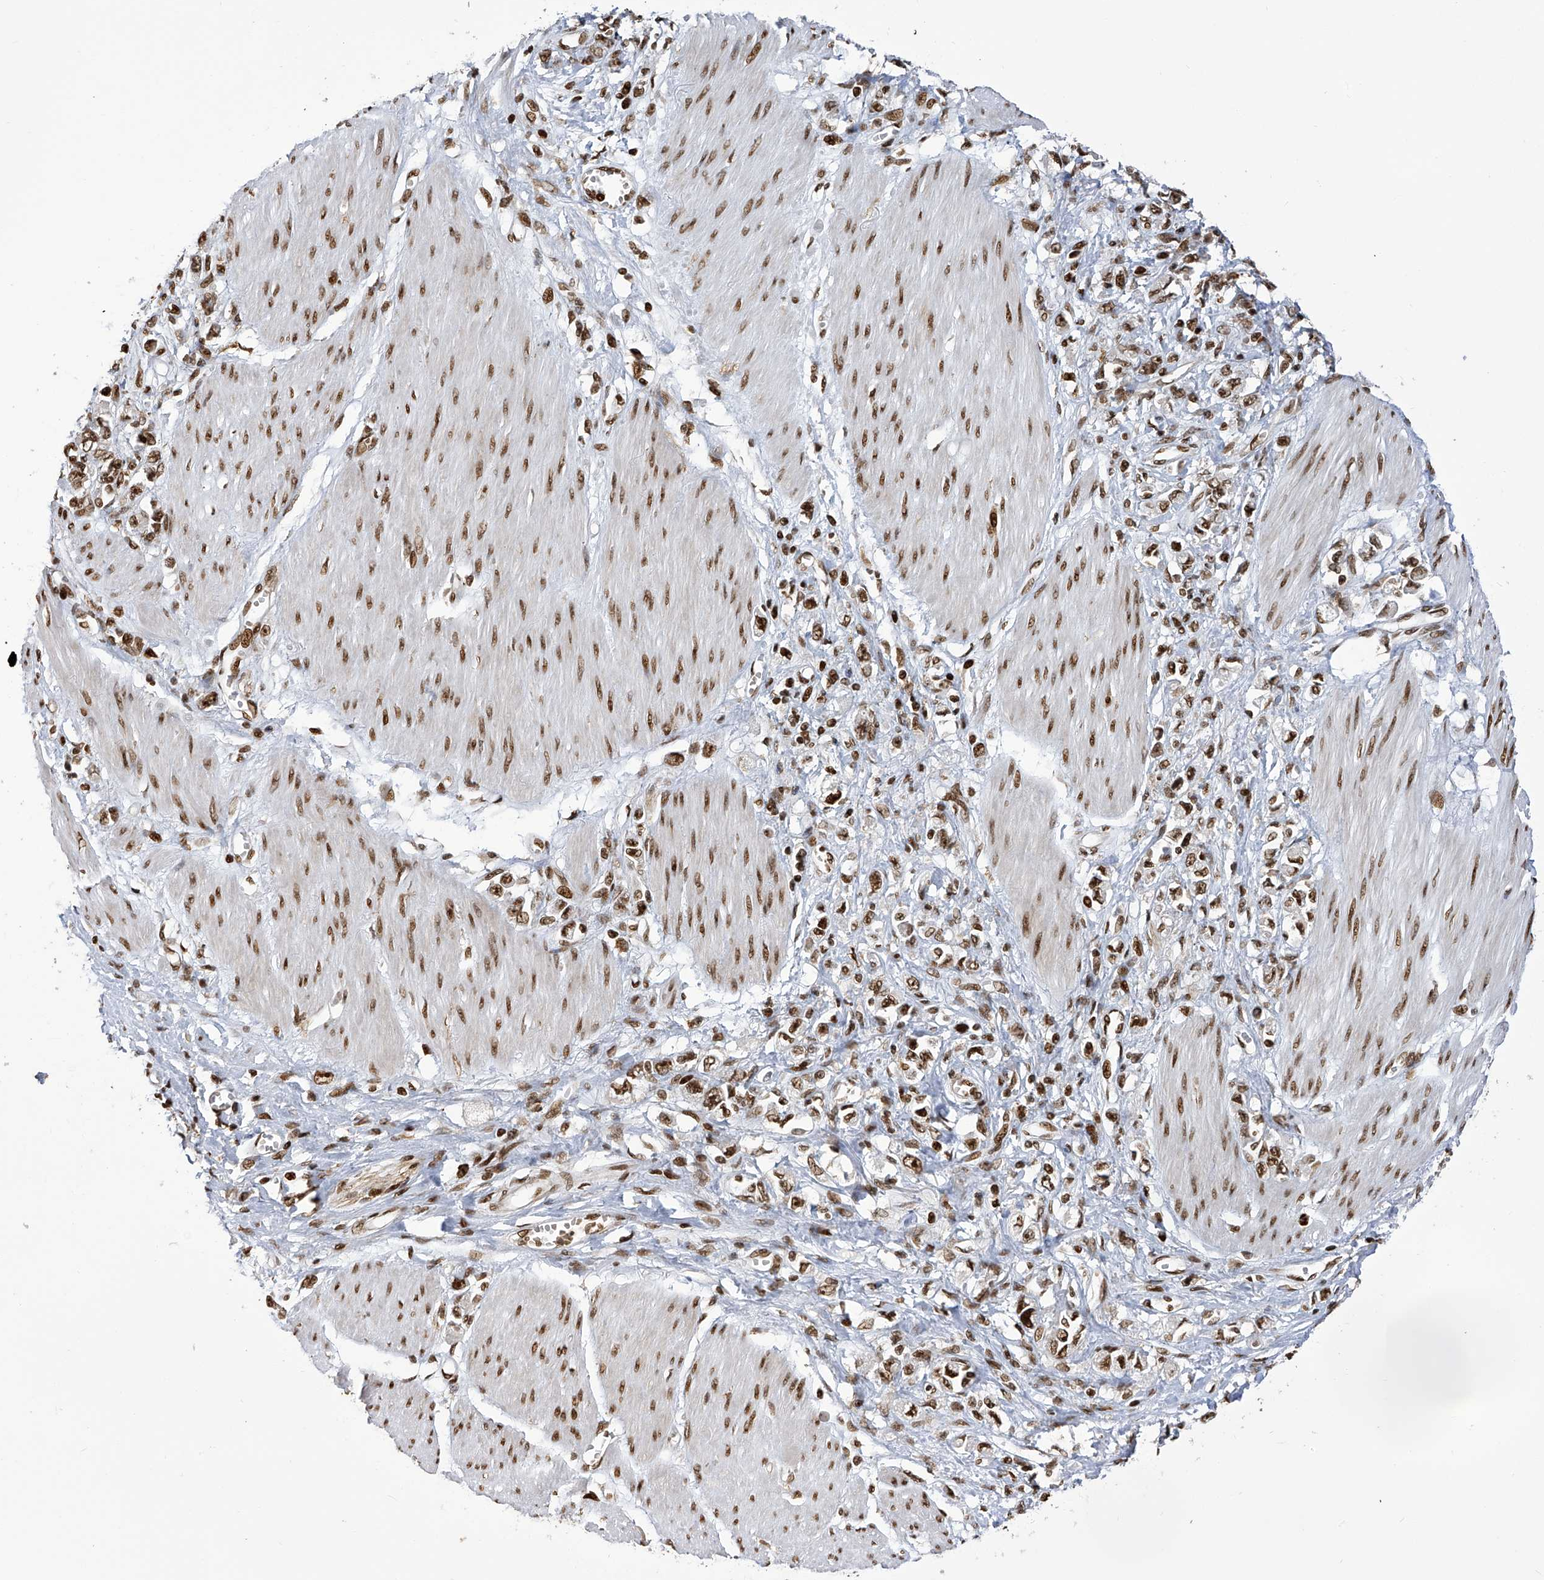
{"staining": {"intensity": "moderate", "quantity": ">75%", "location": "nuclear"}, "tissue": "stomach cancer", "cell_type": "Tumor cells", "image_type": "cancer", "snomed": [{"axis": "morphology", "description": "Adenocarcinoma, NOS"}, {"axis": "topography", "description": "Stomach"}], "caption": "Stomach adenocarcinoma stained for a protein reveals moderate nuclear positivity in tumor cells. The staining was performed using DAB, with brown indicating positive protein expression. Nuclei are stained blue with hematoxylin.", "gene": "PAK1IP1", "patient": {"sex": "female", "age": 76}}